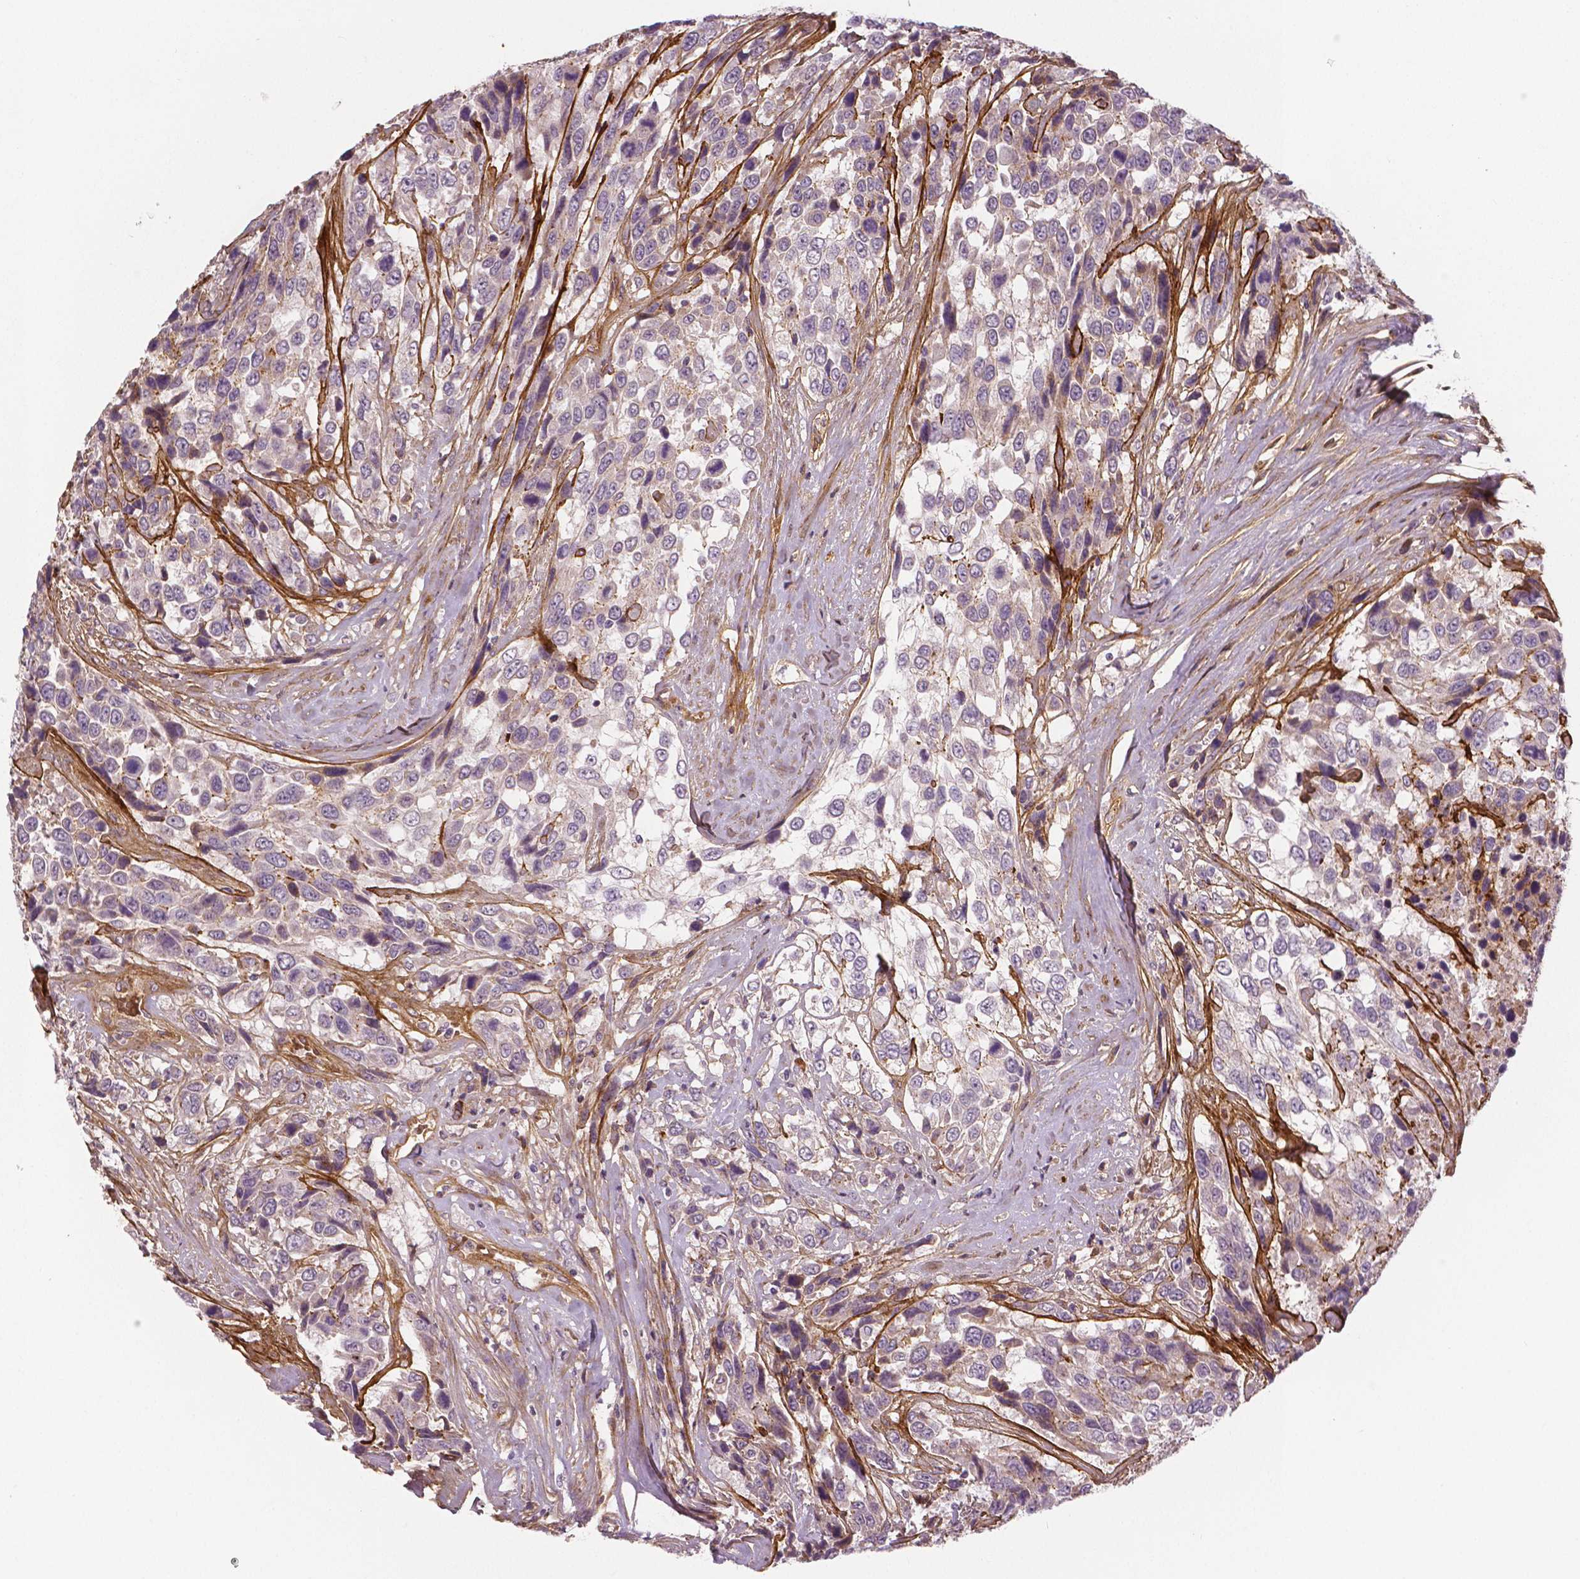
{"staining": {"intensity": "negative", "quantity": "none", "location": "none"}, "tissue": "urothelial cancer", "cell_type": "Tumor cells", "image_type": "cancer", "snomed": [{"axis": "morphology", "description": "Urothelial carcinoma, High grade"}, {"axis": "topography", "description": "Urinary bladder"}], "caption": "The histopathology image demonstrates no significant positivity in tumor cells of urothelial cancer.", "gene": "FLT1", "patient": {"sex": "female", "age": 70}}